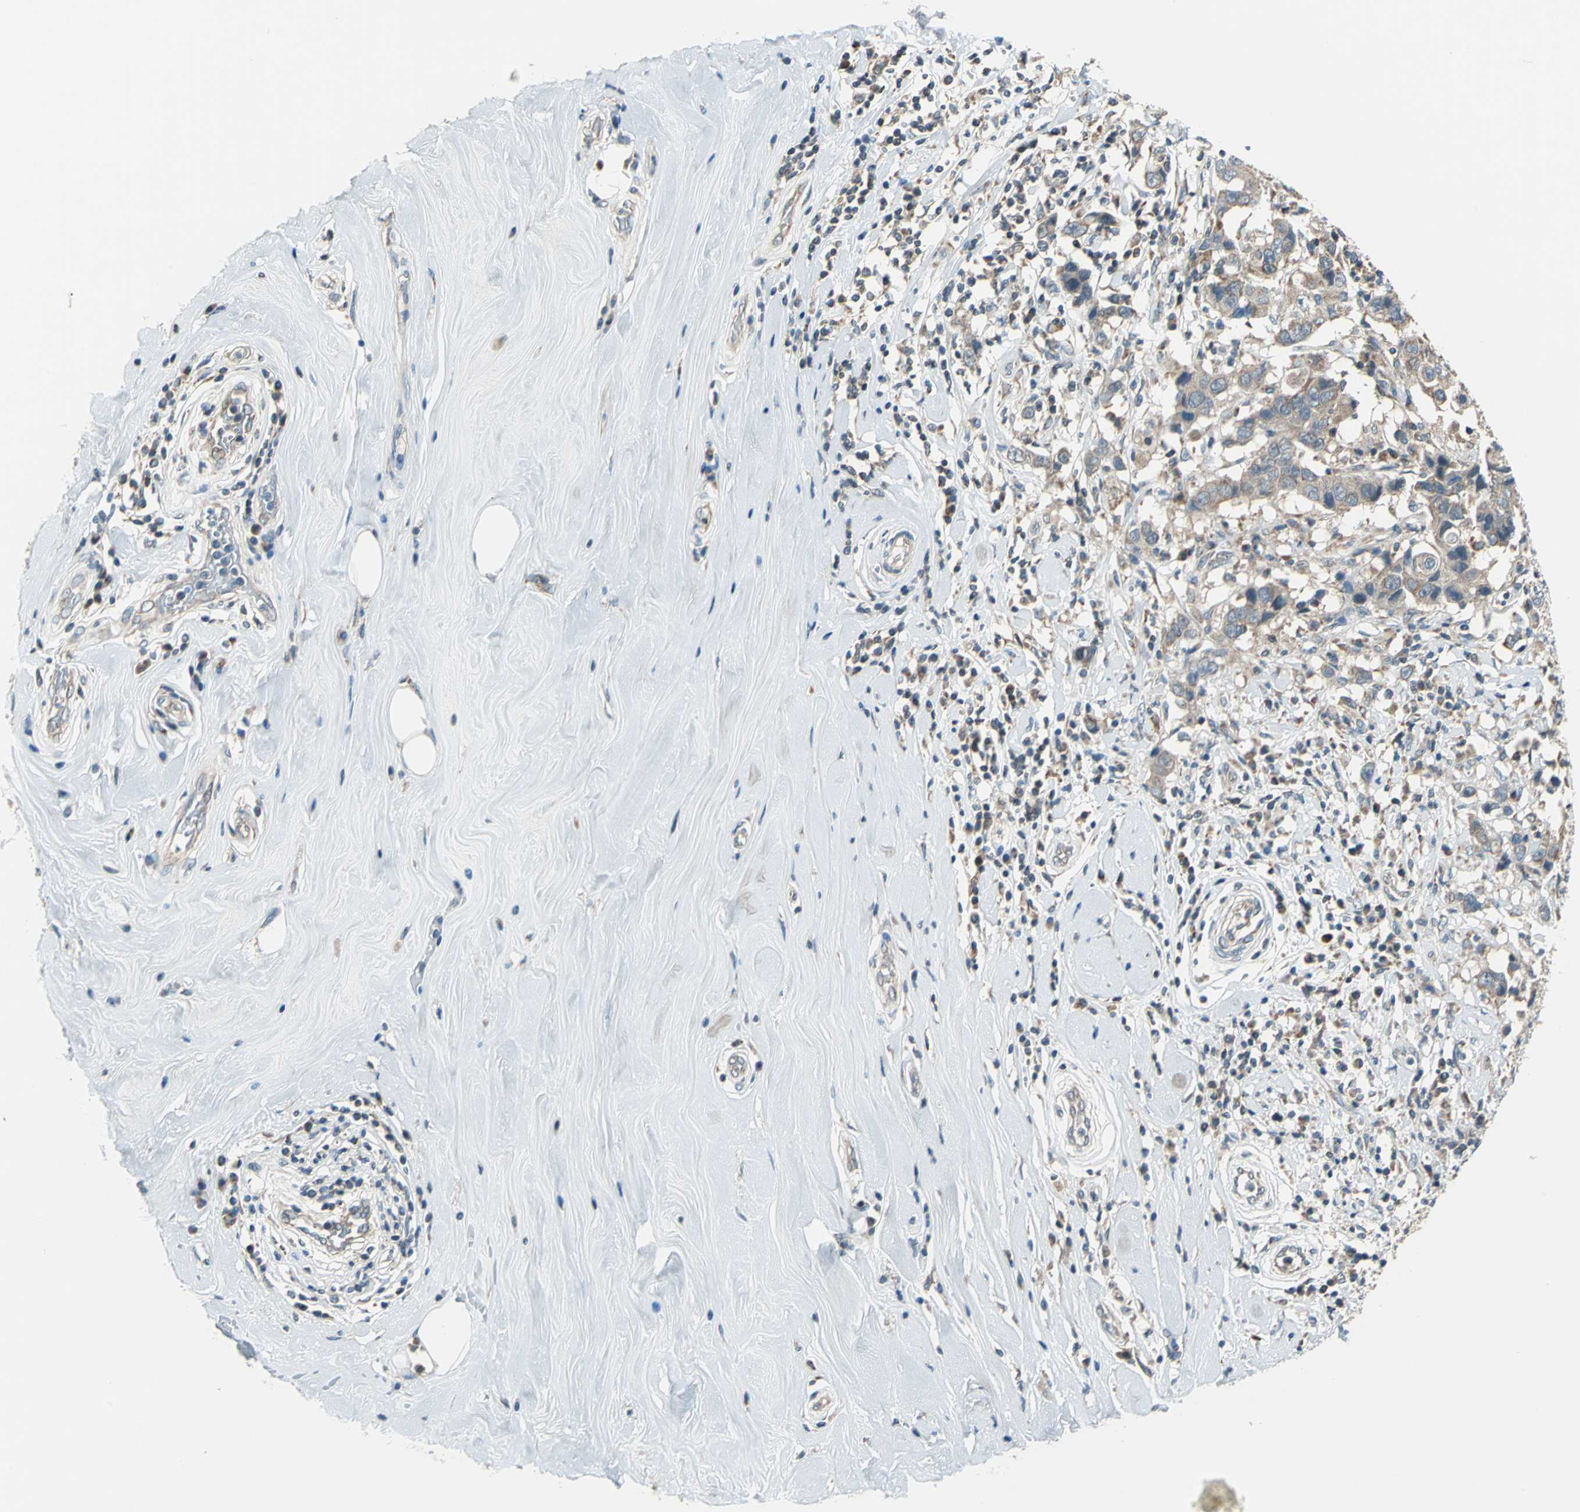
{"staining": {"intensity": "weak", "quantity": ">75%", "location": "cytoplasmic/membranous"}, "tissue": "breast cancer", "cell_type": "Tumor cells", "image_type": "cancer", "snomed": [{"axis": "morphology", "description": "Duct carcinoma"}, {"axis": "topography", "description": "Breast"}], "caption": "Tumor cells reveal low levels of weak cytoplasmic/membranous staining in approximately >75% of cells in invasive ductal carcinoma (breast).", "gene": "TRAK1", "patient": {"sex": "female", "age": 27}}